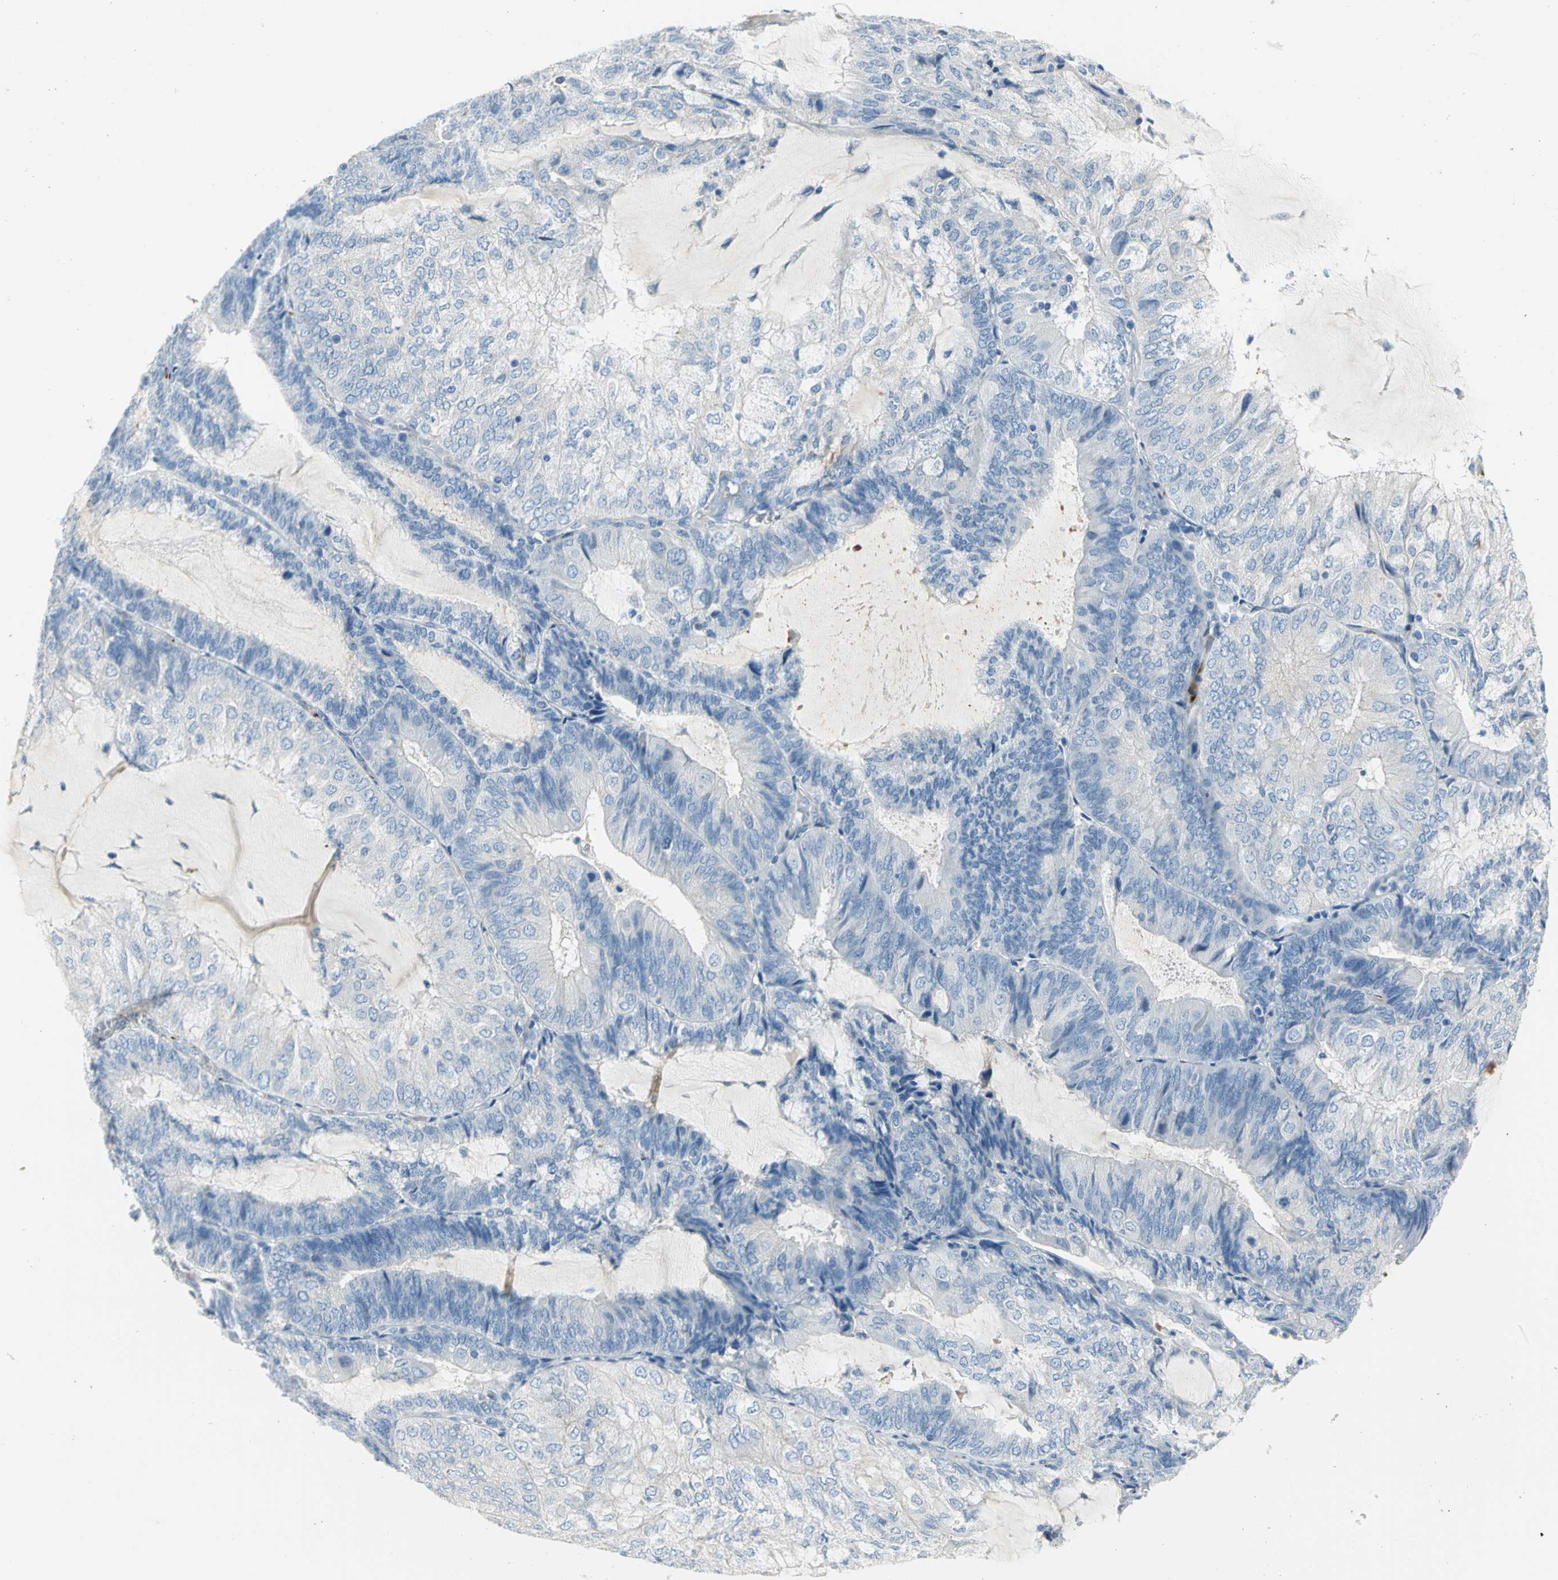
{"staining": {"intensity": "negative", "quantity": "none", "location": "none"}, "tissue": "endometrial cancer", "cell_type": "Tumor cells", "image_type": "cancer", "snomed": [{"axis": "morphology", "description": "Adenocarcinoma, NOS"}, {"axis": "topography", "description": "Endometrium"}], "caption": "Tumor cells show no significant protein positivity in endometrial adenocarcinoma.", "gene": "ALOX15", "patient": {"sex": "female", "age": 81}}